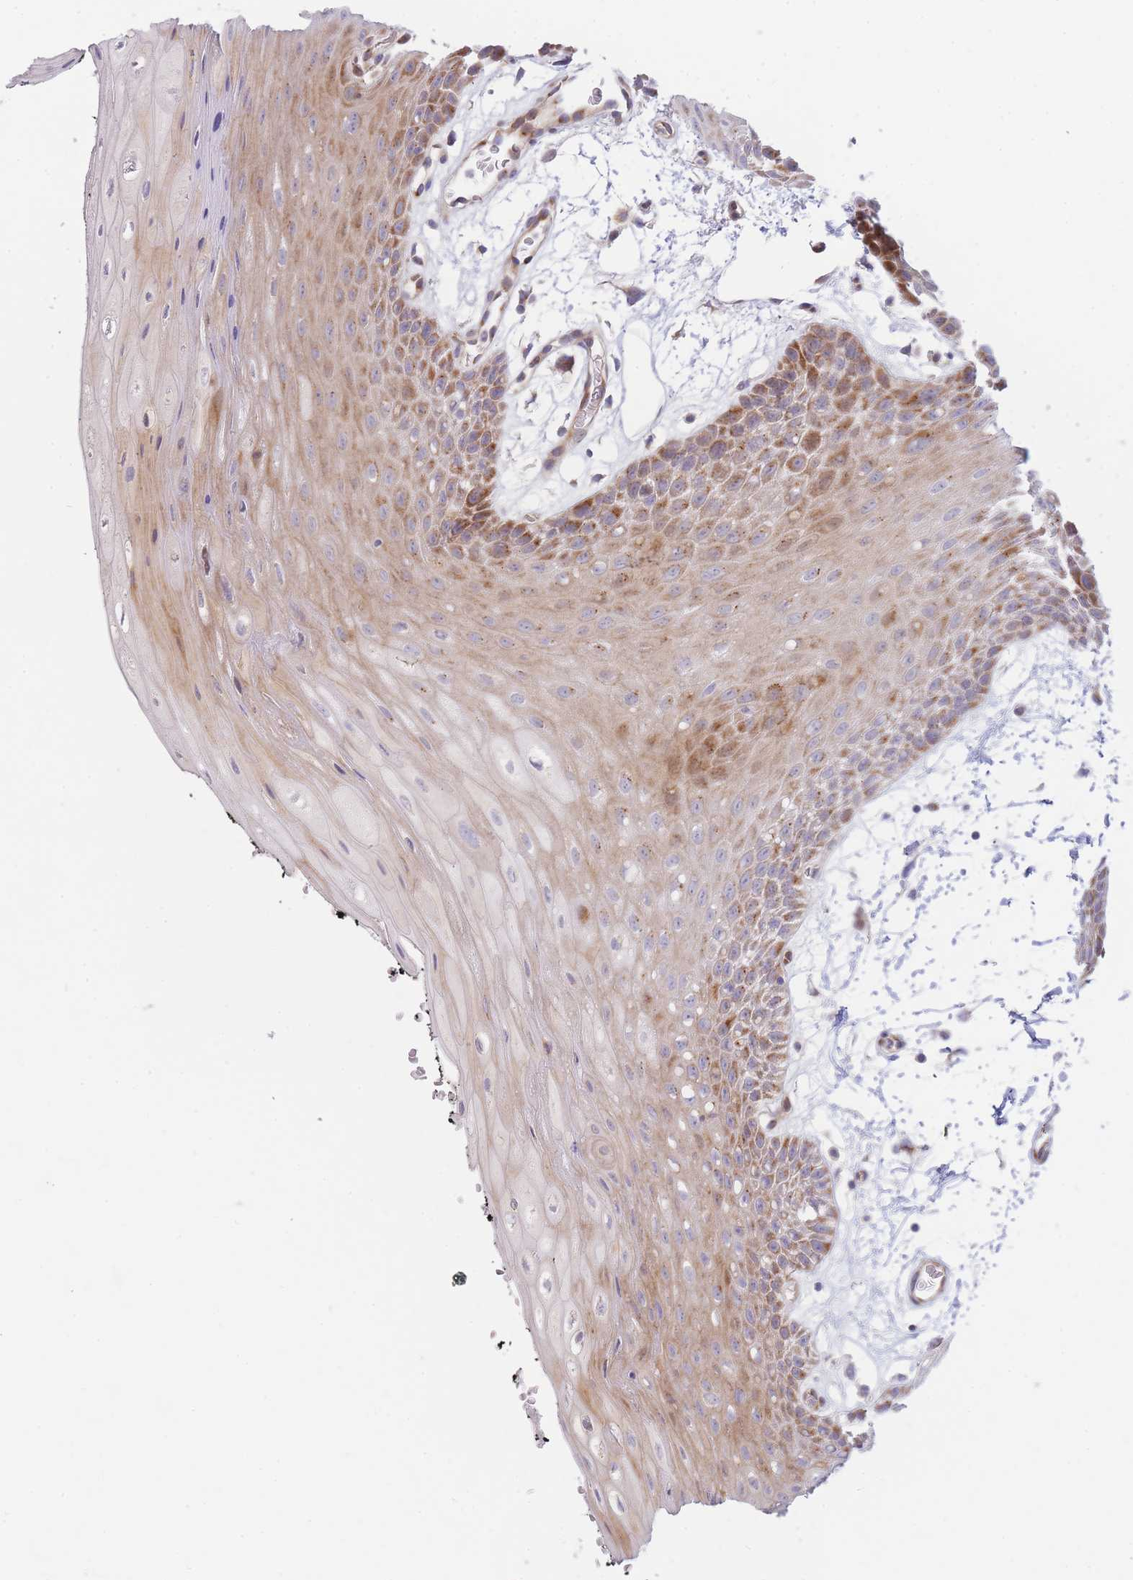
{"staining": {"intensity": "moderate", "quantity": "25%-75%", "location": "cytoplasmic/membranous"}, "tissue": "oral mucosa", "cell_type": "Squamous epithelial cells", "image_type": "normal", "snomed": [{"axis": "morphology", "description": "Normal tissue, NOS"}, {"axis": "topography", "description": "Oral tissue"}, {"axis": "topography", "description": "Tounge, NOS"}], "caption": "Immunohistochemical staining of unremarkable oral mucosa exhibits moderate cytoplasmic/membranous protein positivity in approximately 25%-75% of squamous epithelial cells.", "gene": "ATP5MC2", "patient": {"sex": "female", "age": 59}}